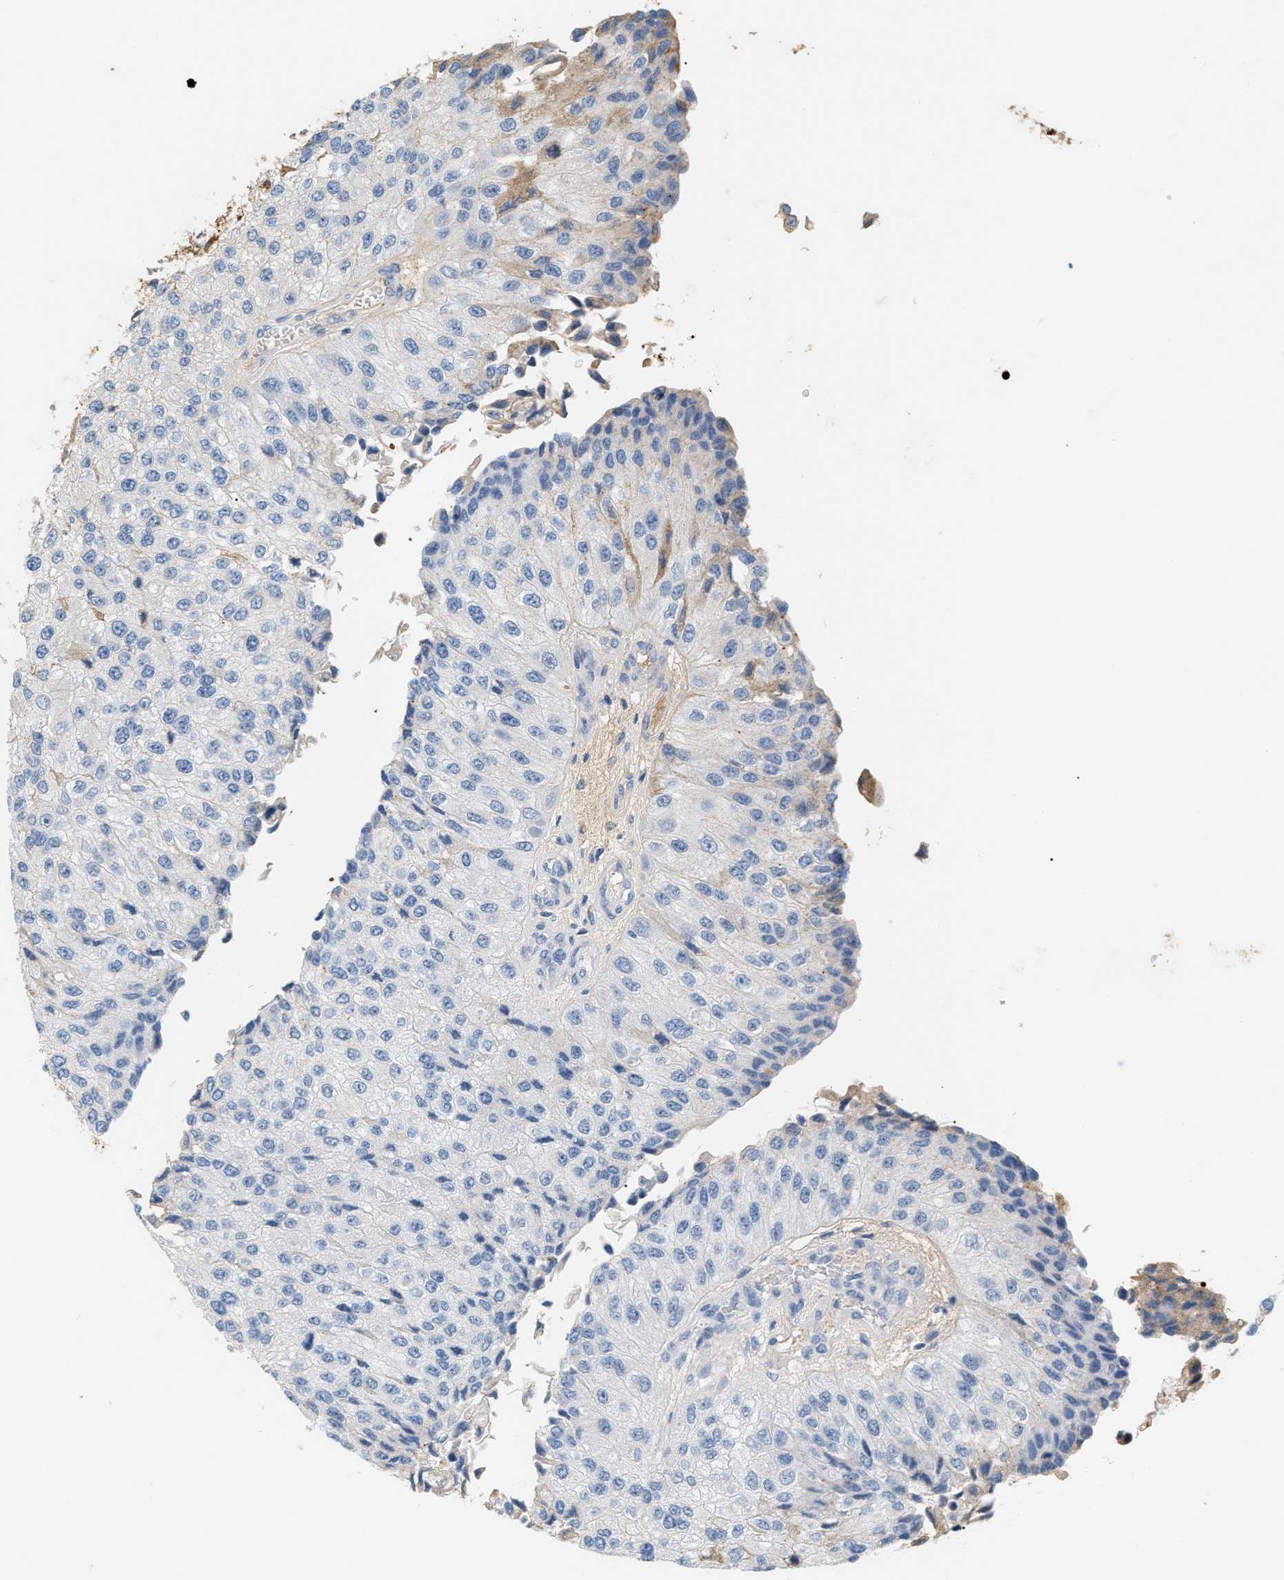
{"staining": {"intensity": "negative", "quantity": "none", "location": "none"}, "tissue": "urothelial cancer", "cell_type": "Tumor cells", "image_type": "cancer", "snomed": [{"axis": "morphology", "description": "Urothelial carcinoma, High grade"}, {"axis": "topography", "description": "Kidney"}, {"axis": "topography", "description": "Urinary bladder"}], "caption": "Immunohistochemistry (IHC) of urothelial cancer demonstrates no positivity in tumor cells. The staining is performed using DAB brown chromogen with nuclei counter-stained in using hematoxylin.", "gene": "CFH", "patient": {"sex": "male", "age": 77}}